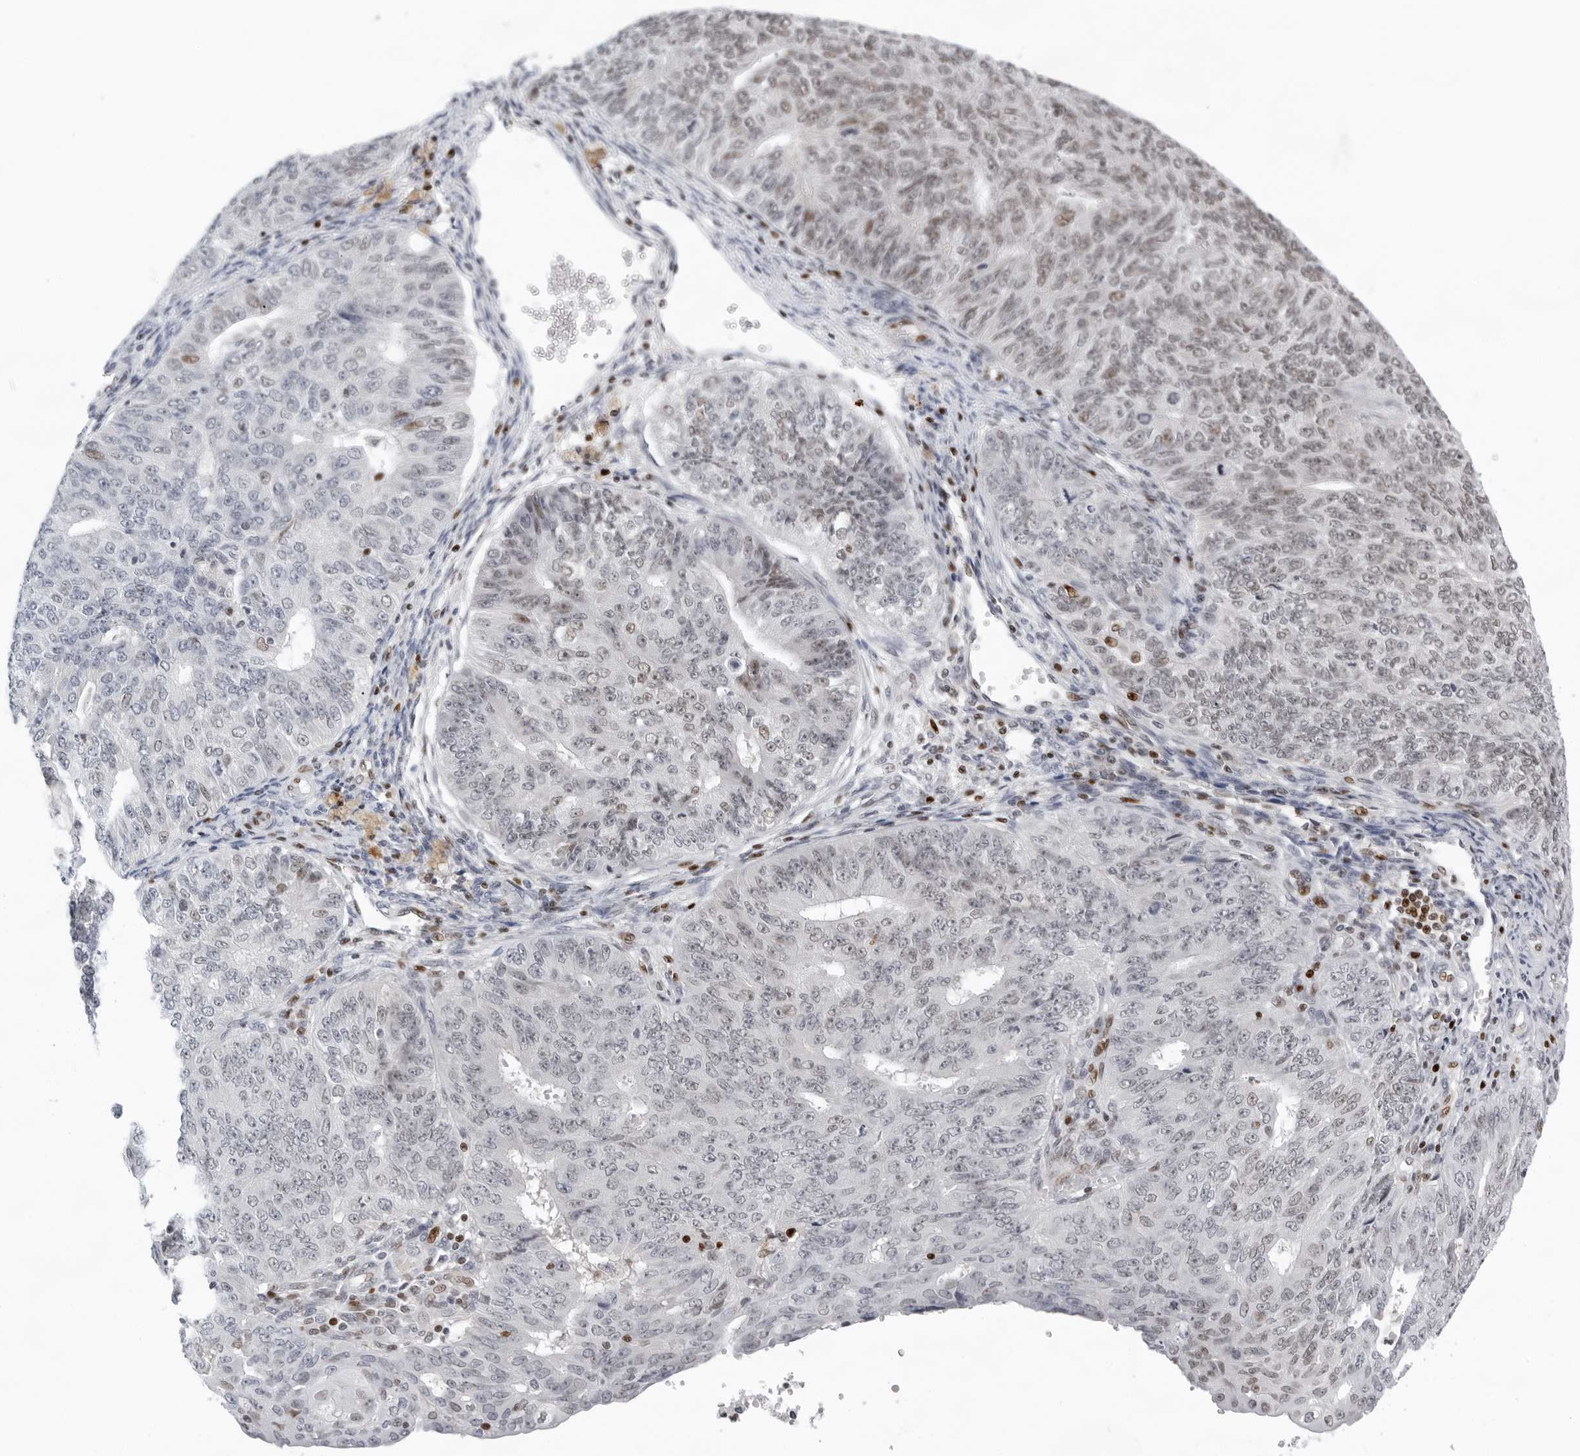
{"staining": {"intensity": "weak", "quantity": "25%-75%", "location": "nuclear"}, "tissue": "endometrial cancer", "cell_type": "Tumor cells", "image_type": "cancer", "snomed": [{"axis": "morphology", "description": "Adenocarcinoma, NOS"}, {"axis": "topography", "description": "Endometrium"}], "caption": "Endometrial adenocarcinoma tissue shows weak nuclear expression in approximately 25%-75% of tumor cells", "gene": "OGG1", "patient": {"sex": "female", "age": 32}}